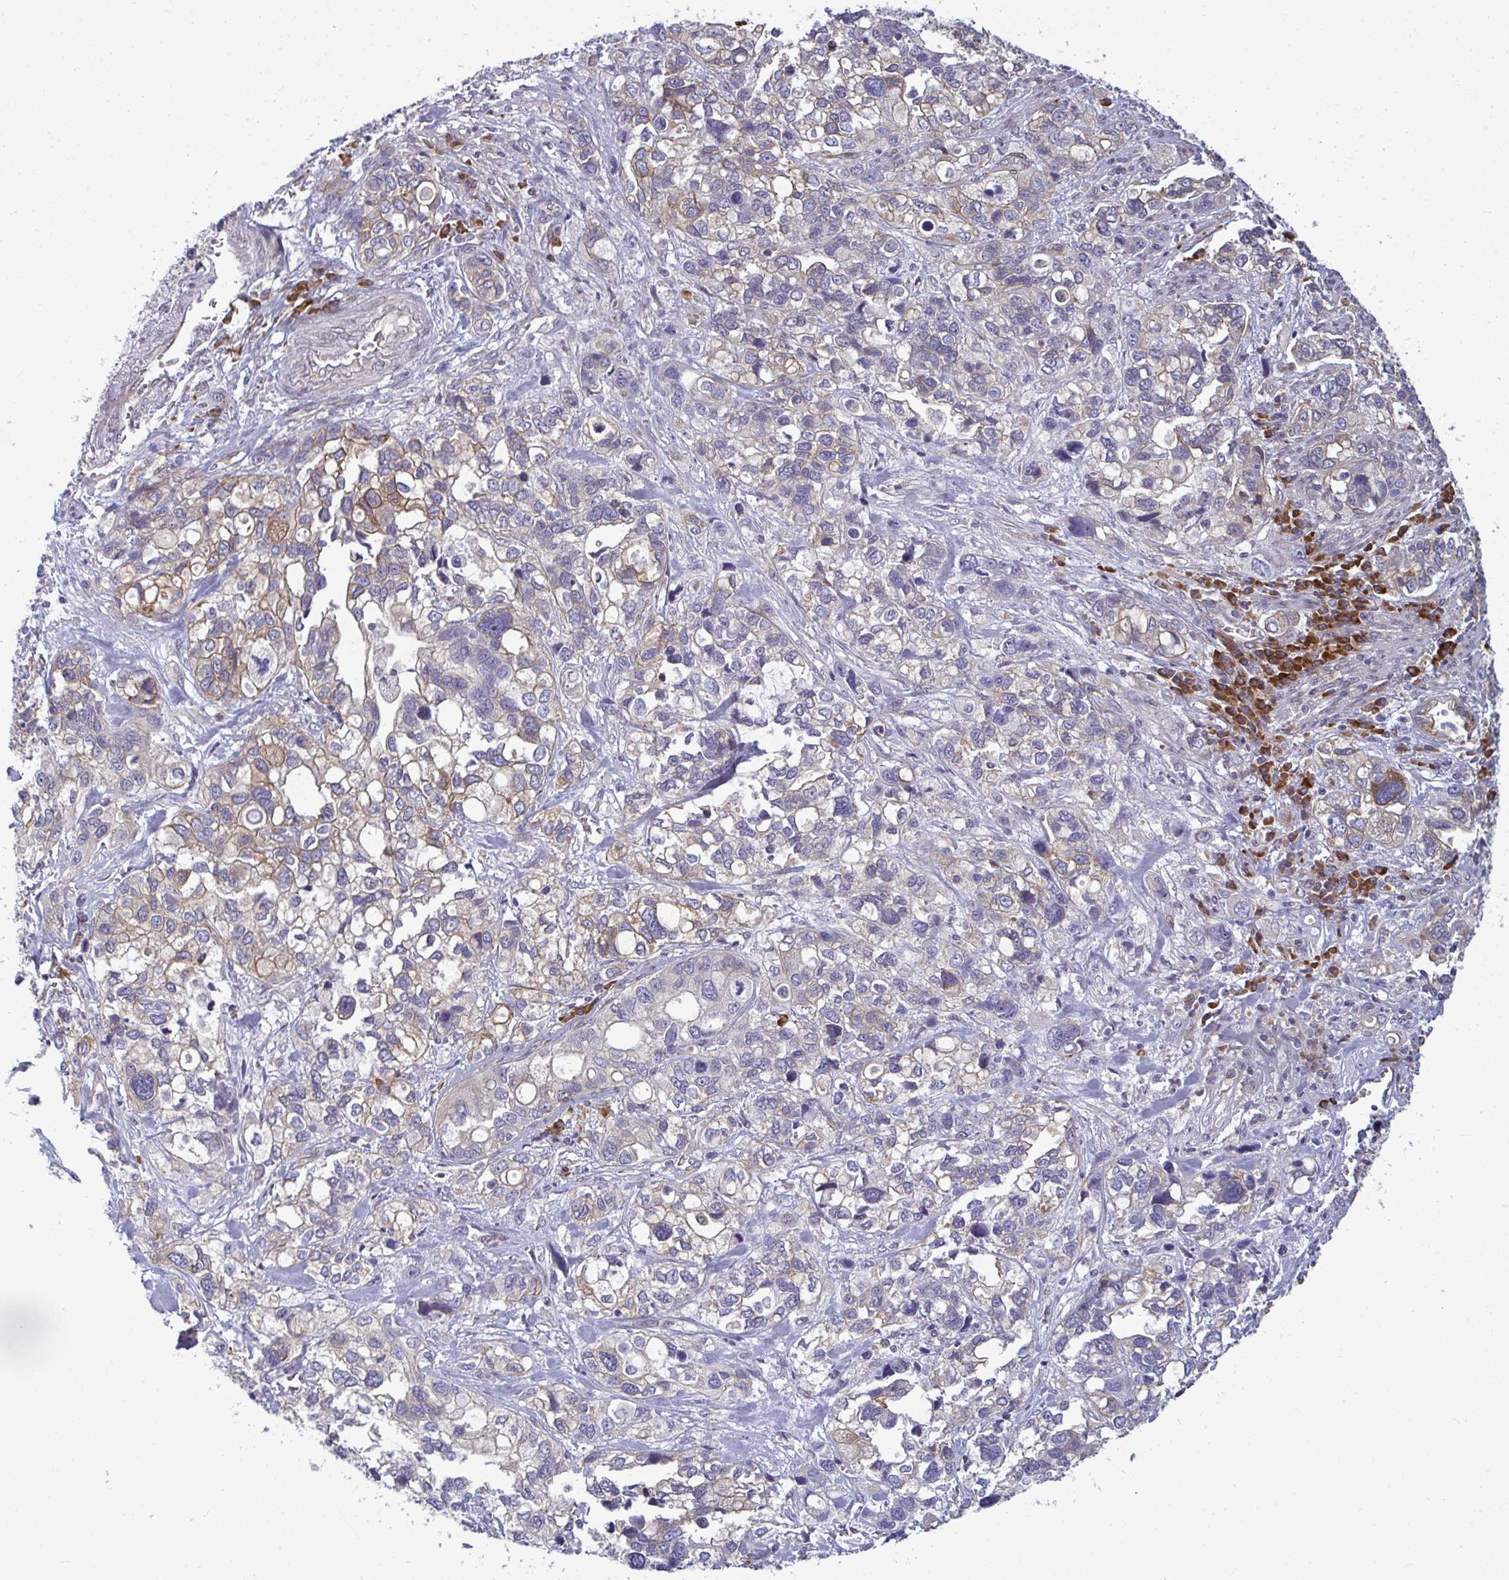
{"staining": {"intensity": "weak", "quantity": ">75%", "location": "cytoplasmic/membranous"}, "tissue": "stomach cancer", "cell_type": "Tumor cells", "image_type": "cancer", "snomed": [{"axis": "morphology", "description": "Adenocarcinoma, NOS"}, {"axis": "topography", "description": "Stomach, upper"}], "caption": "Weak cytoplasmic/membranous staining is seen in about >75% of tumor cells in stomach cancer.", "gene": "LYSMD4", "patient": {"sex": "female", "age": 81}}